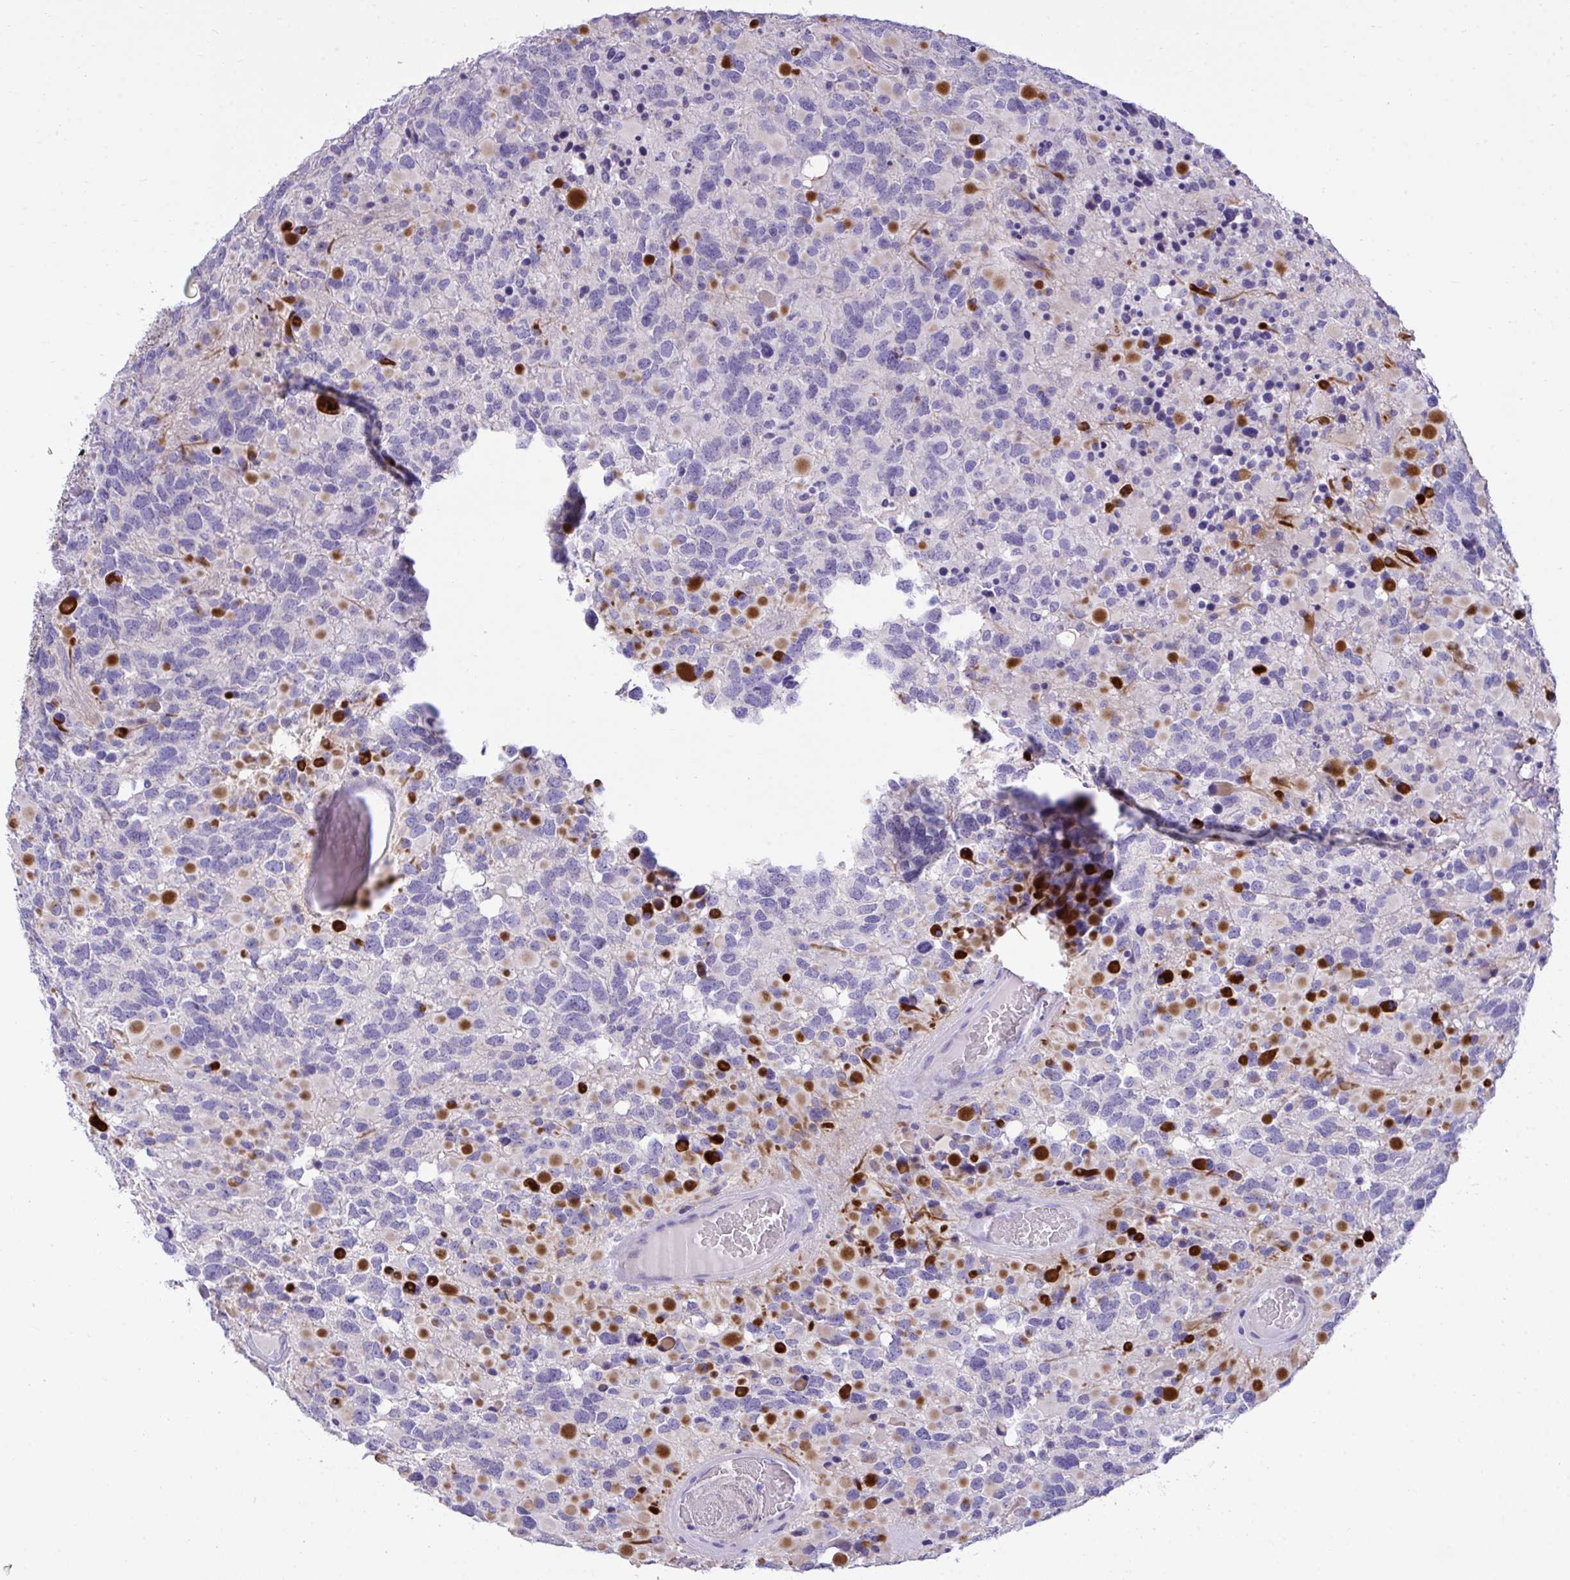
{"staining": {"intensity": "strong", "quantity": "<25%", "location": "cytoplasmic/membranous,nuclear"}, "tissue": "glioma", "cell_type": "Tumor cells", "image_type": "cancer", "snomed": [{"axis": "morphology", "description": "Glioma, malignant, High grade"}, {"axis": "topography", "description": "Brain"}], "caption": "A brown stain highlights strong cytoplasmic/membranous and nuclear expression of a protein in malignant glioma (high-grade) tumor cells.", "gene": "TMCO5A", "patient": {"sex": "female", "age": 40}}